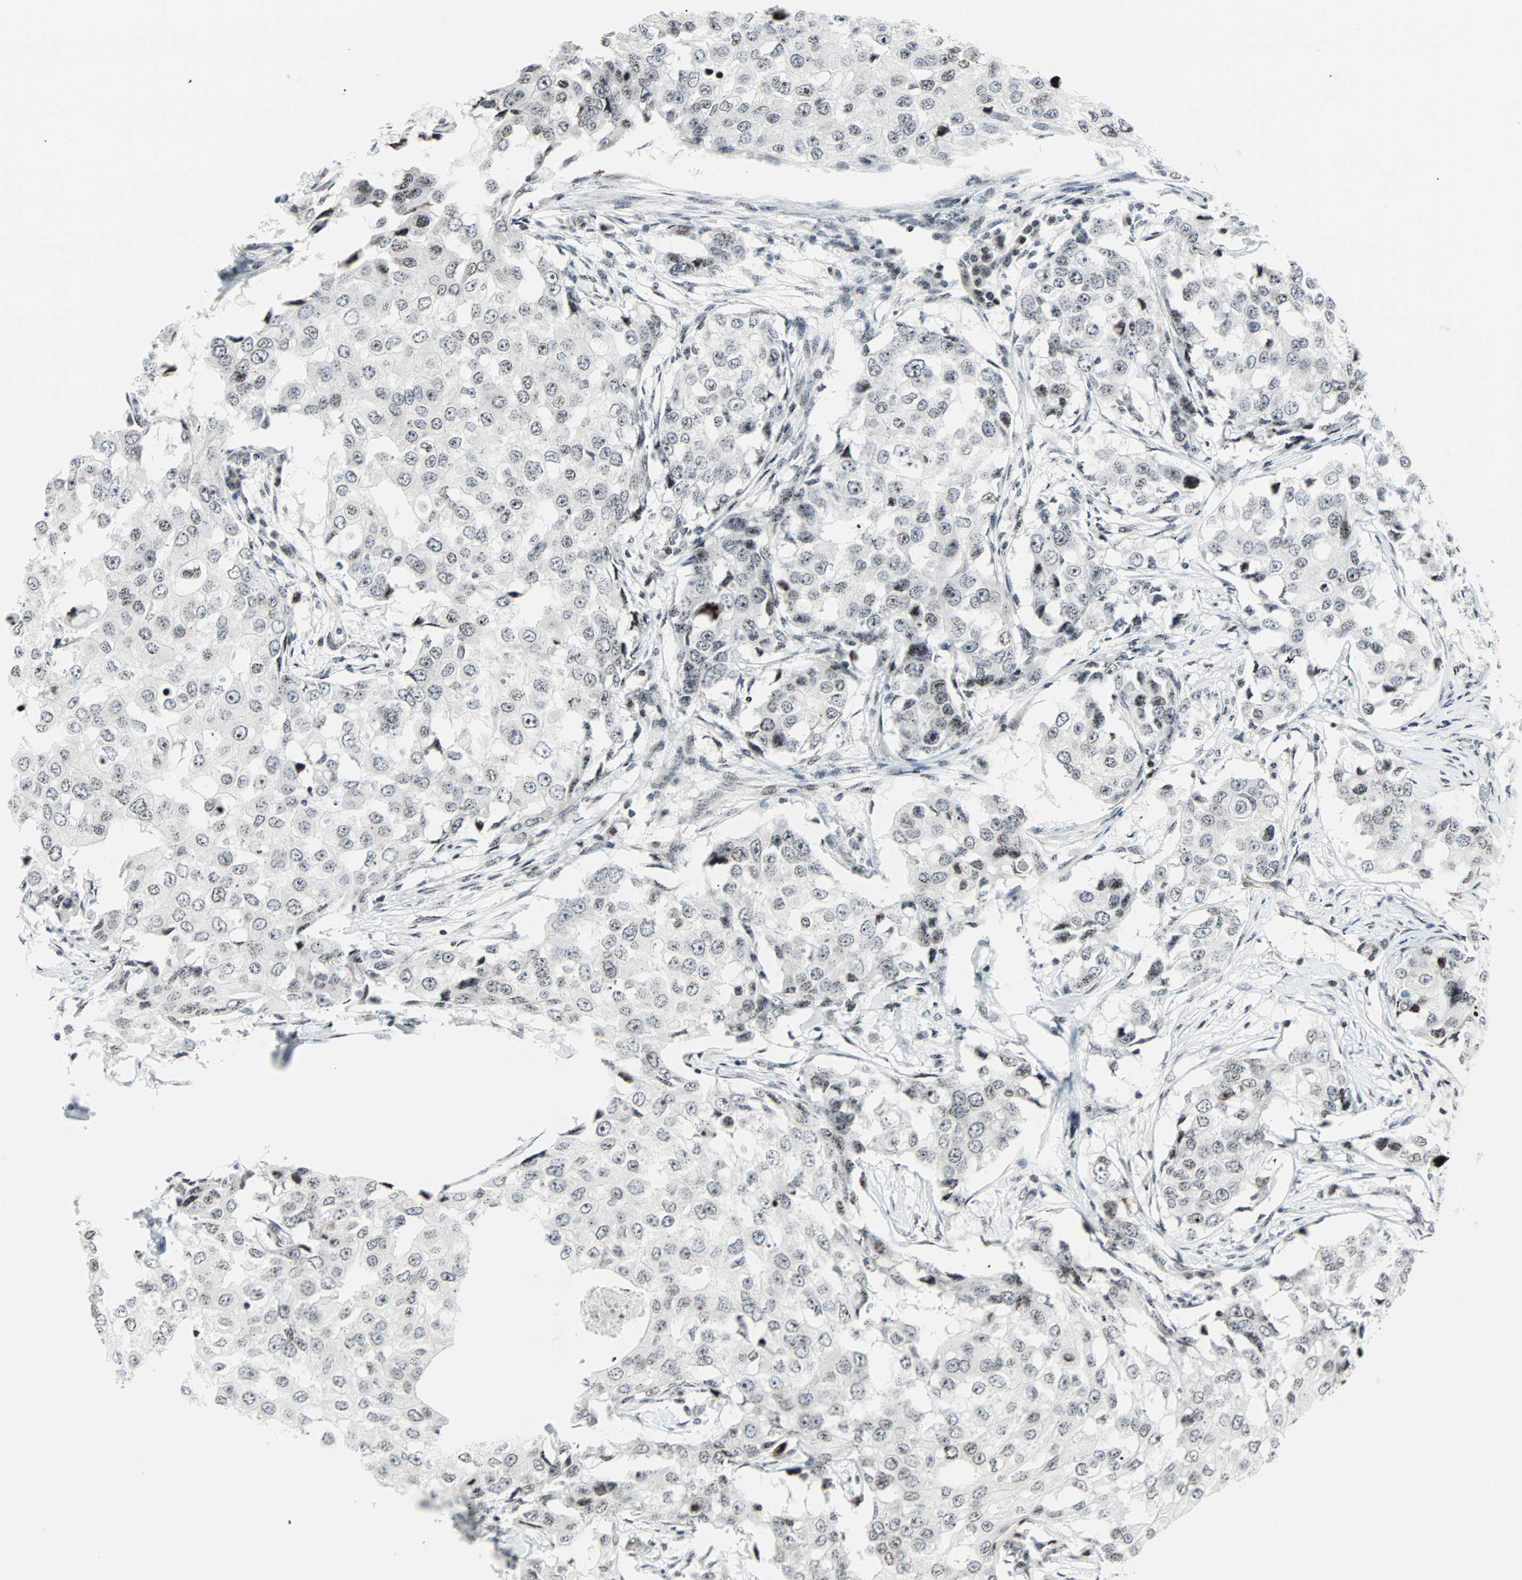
{"staining": {"intensity": "weak", "quantity": ">75%", "location": "nuclear"}, "tissue": "breast cancer", "cell_type": "Tumor cells", "image_type": "cancer", "snomed": [{"axis": "morphology", "description": "Duct carcinoma"}, {"axis": "topography", "description": "Breast"}], "caption": "Breast invasive ductal carcinoma stained with DAB (3,3'-diaminobenzidine) immunohistochemistry shows low levels of weak nuclear positivity in about >75% of tumor cells.", "gene": "CENPA", "patient": {"sex": "female", "age": 27}}